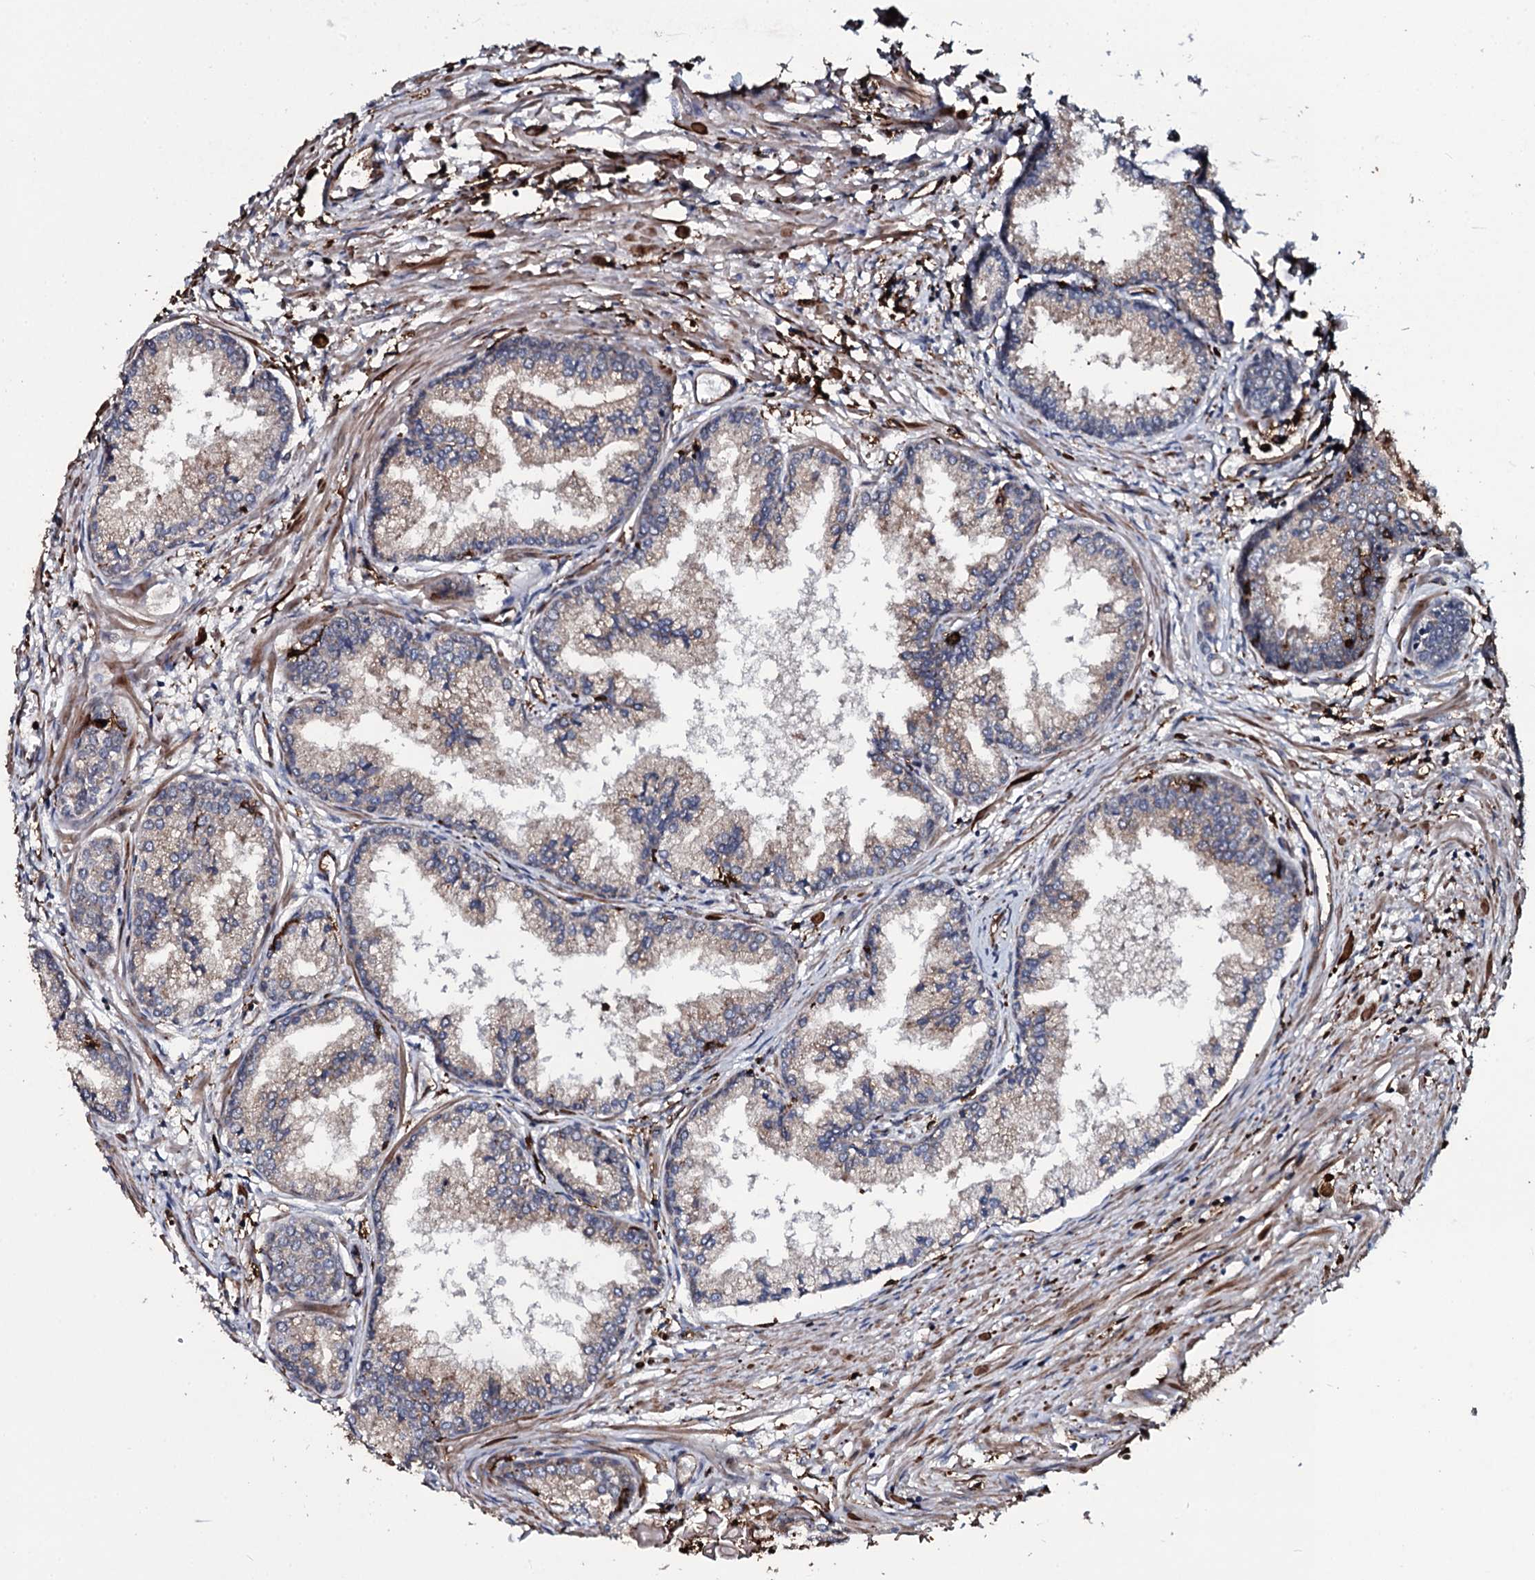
{"staining": {"intensity": "weak", "quantity": "25%-75%", "location": "cytoplasmic/membranous"}, "tissue": "prostate cancer", "cell_type": "Tumor cells", "image_type": "cancer", "snomed": [{"axis": "morphology", "description": "Adenocarcinoma, High grade"}, {"axis": "topography", "description": "Prostate"}], "caption": "Prostate cancer was stained to show a protein in brown. There is low levels of weak cytoplasmic/membranous staining in about 25%-75% of tumor cells.", "gene": "TPGS2", "patient": {"sex": "male", "age": 68}}